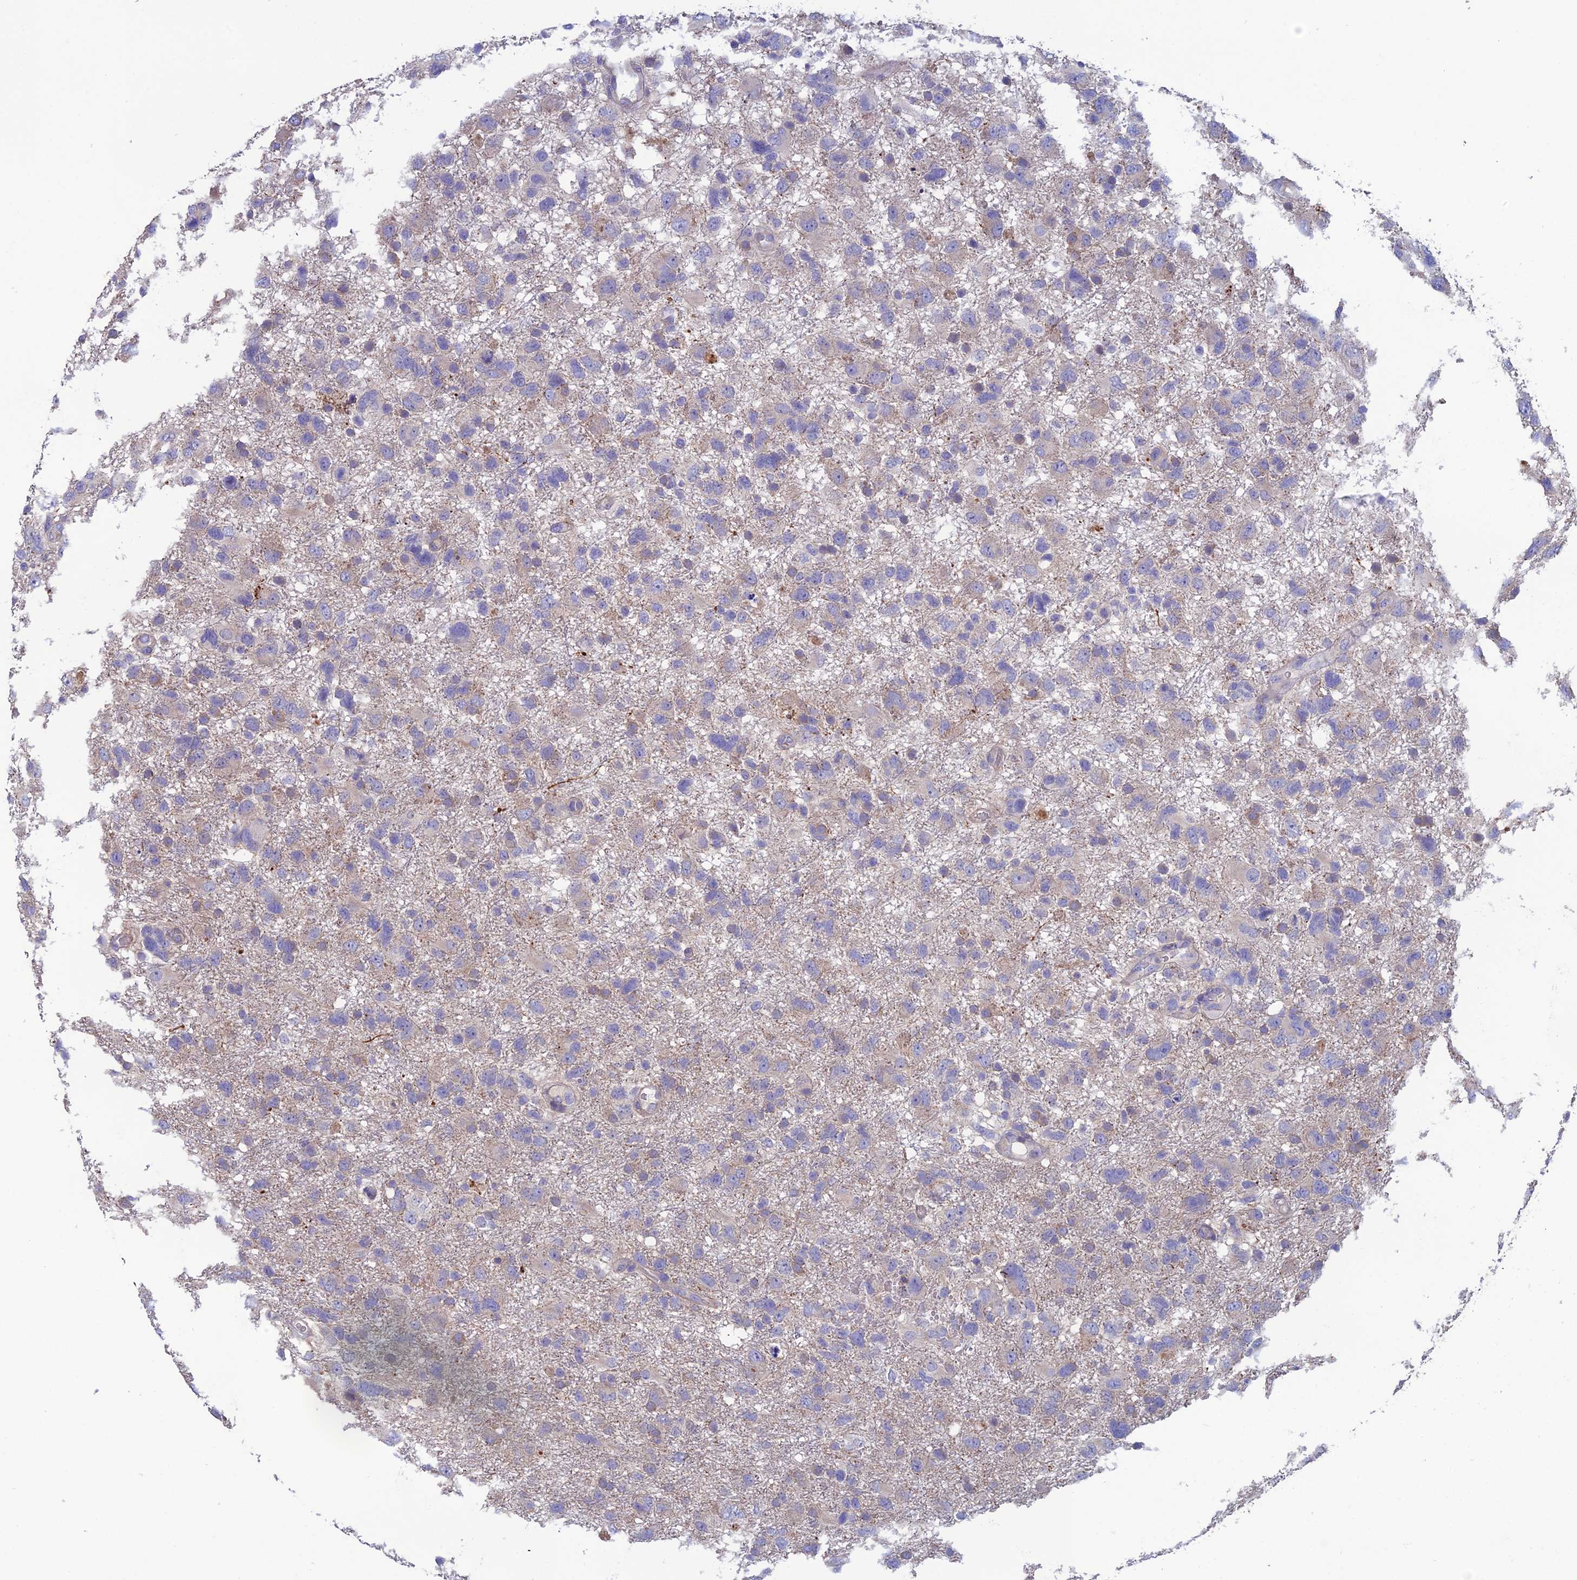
{"staining": {"intensity": "negative", "quantity": "none", "location": "none"}, "tissue": "glioma", "cell_type": "Tumor cells", "image_type": "cancer", "snomed": [{"axis": "morphology", "description": "Glioma, malignant, High grade"}, {"axis": "topography", "description": "Brain"}], "caption": "DAB immunohistochemical staining of malignant glioma (high-grade) shows no significant staining in tumor cells.", "gene": "C15orf62", "patient": {"sex": "male", "age": 61}}